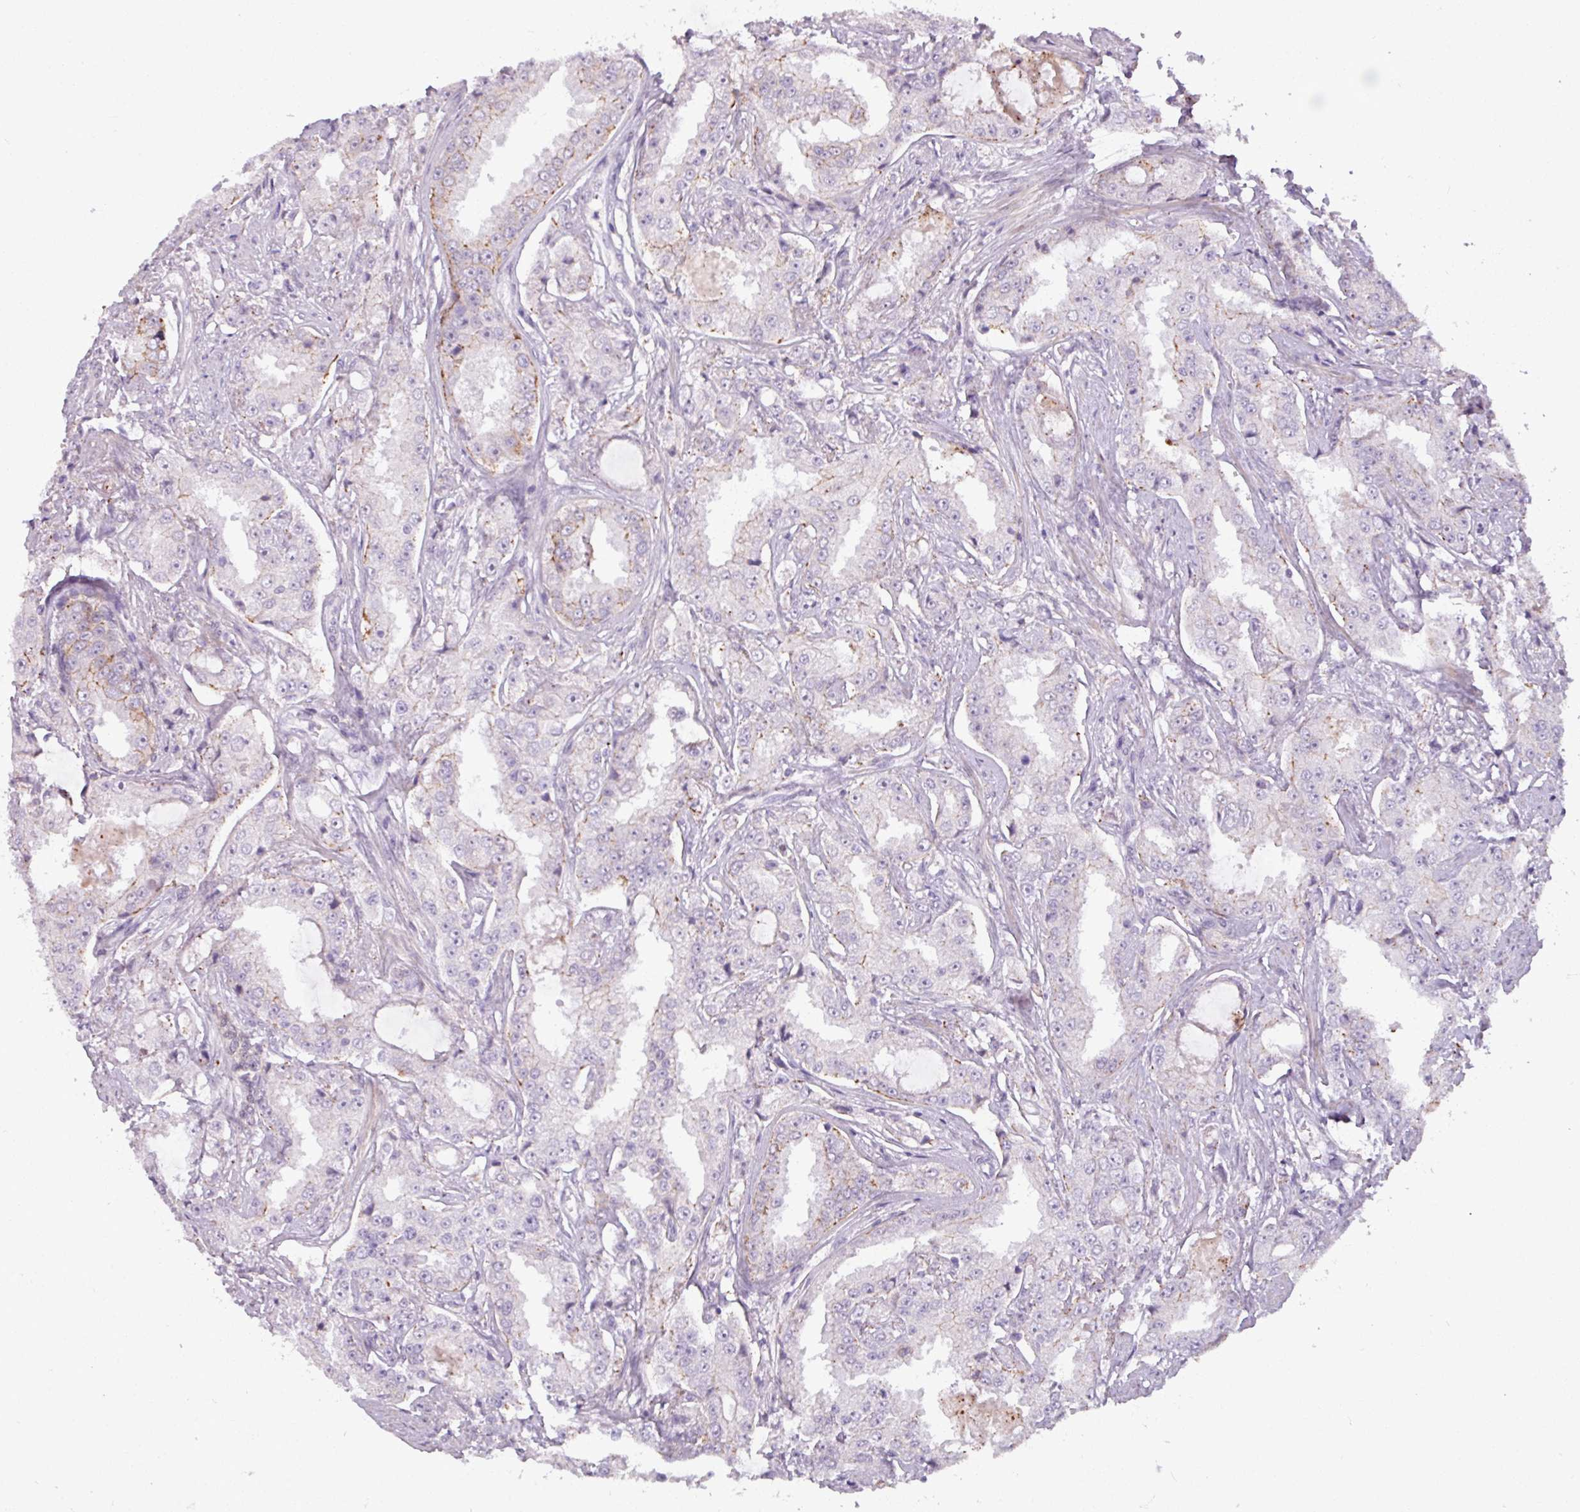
{"staining": {"intensity": "moderate", "quantity": "<25%", "location": "cytoplasmic/membranous"}, "tissue": "prostate cancer", "cell_type": "Tumor cells", "image_type": "cancer", "snomed": [{"axis": "morphology", "description": "Adenocarcinoma, High grade"}, {"axis": "topography", "description": "Prostate"}], "caption": "The photomicrograph exhibits staining of prostate cancer, revealing moderate cytoplasmic/membranous protein positivity (brown color) within tumor cells.", "gene": "PNMA6A", "patient": {"sex": "male", "age": 73}}